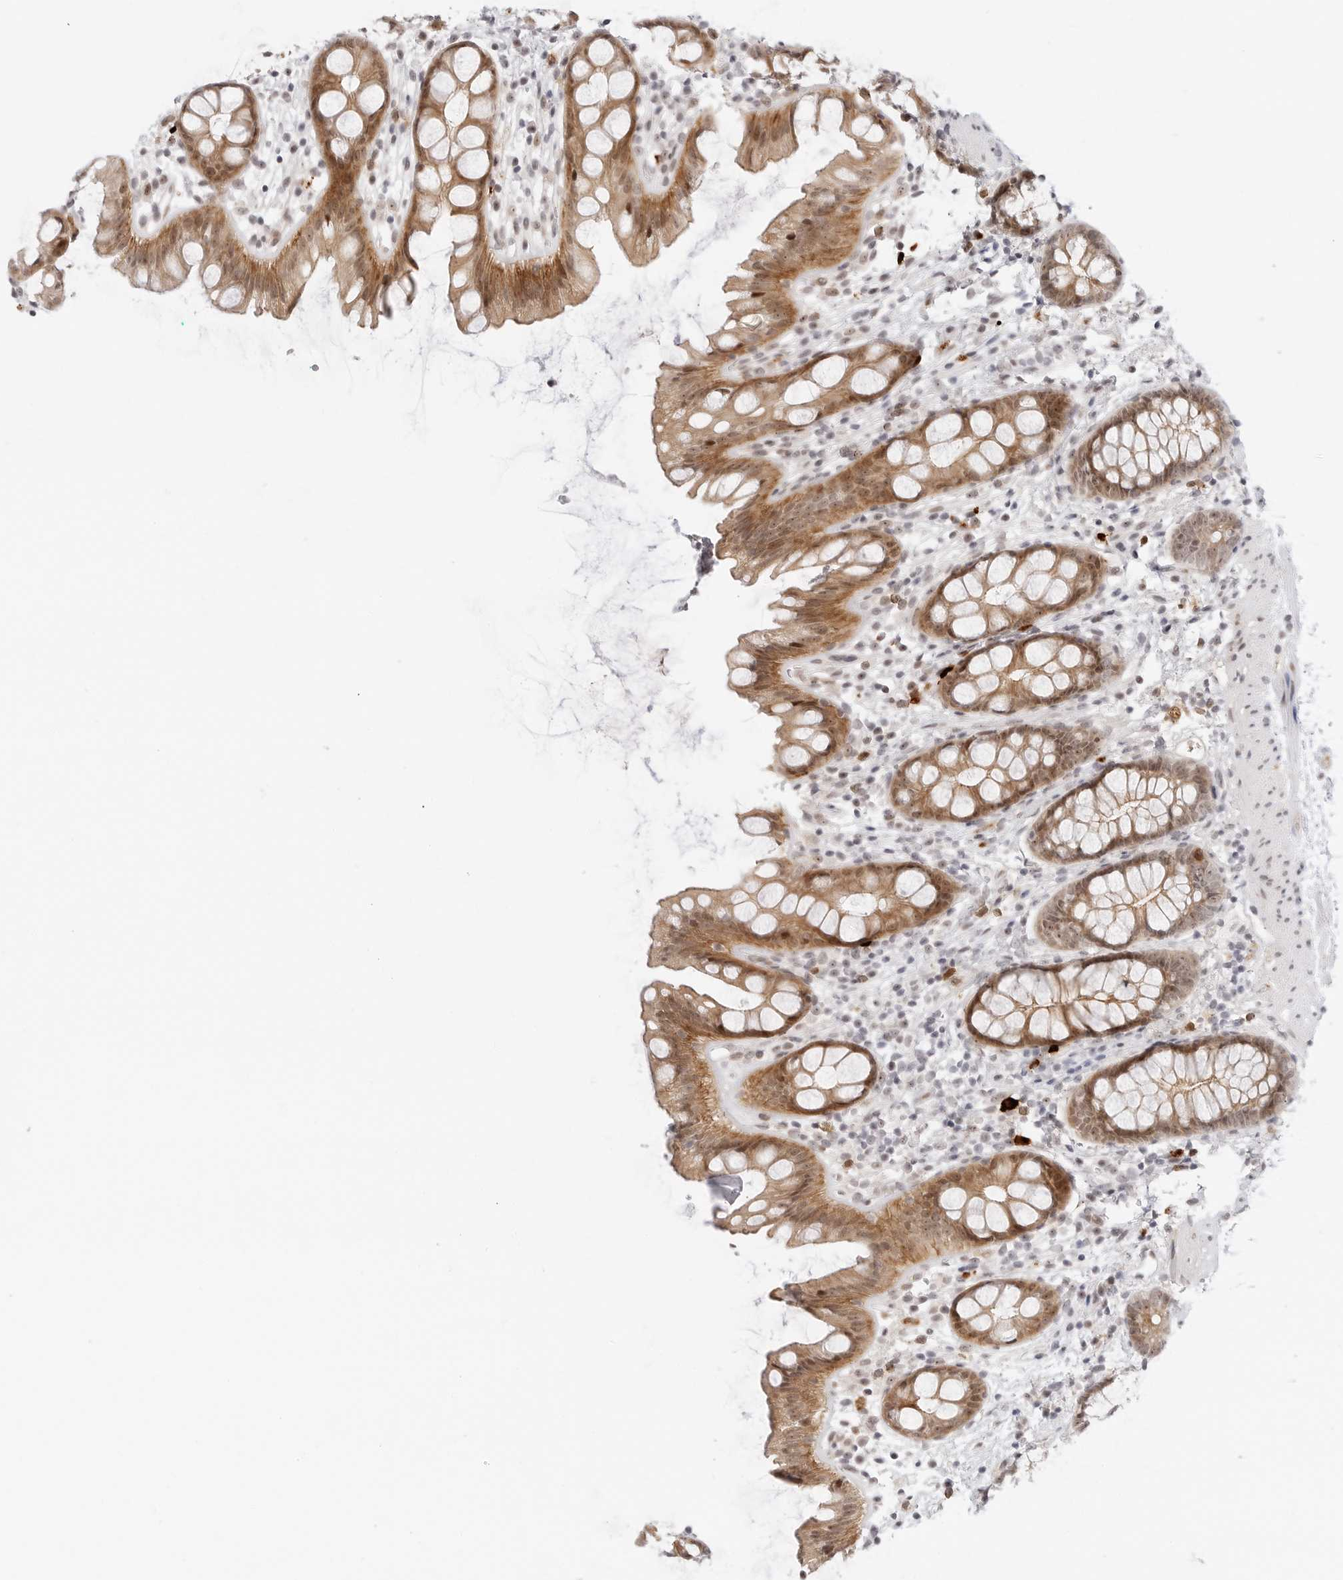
{"staining": {"intensity": "moderate", "quantity": ">75%", "location": "cytoplasmic/membranous,nuclear"}, "tissue": "rectum", "cell_type": "Glandular cells", "image_type": "normal", "snomed": [{"axis": "morphology", "description": "Normal tissue, NOS"}, {"axis": "topography", "description": "Rectum"}], "caption": "The immunohistochemical stain labels moderate cytoplasmic/membranous,nuclear staining in glandular cells of normal rectum. (DAB (3,3'-diaminobenzidine) IHC, brown staining for protein, blue staining for nuclei).", "gene": "HIPK3", "patient": {"sex": "female", "age": 65}}